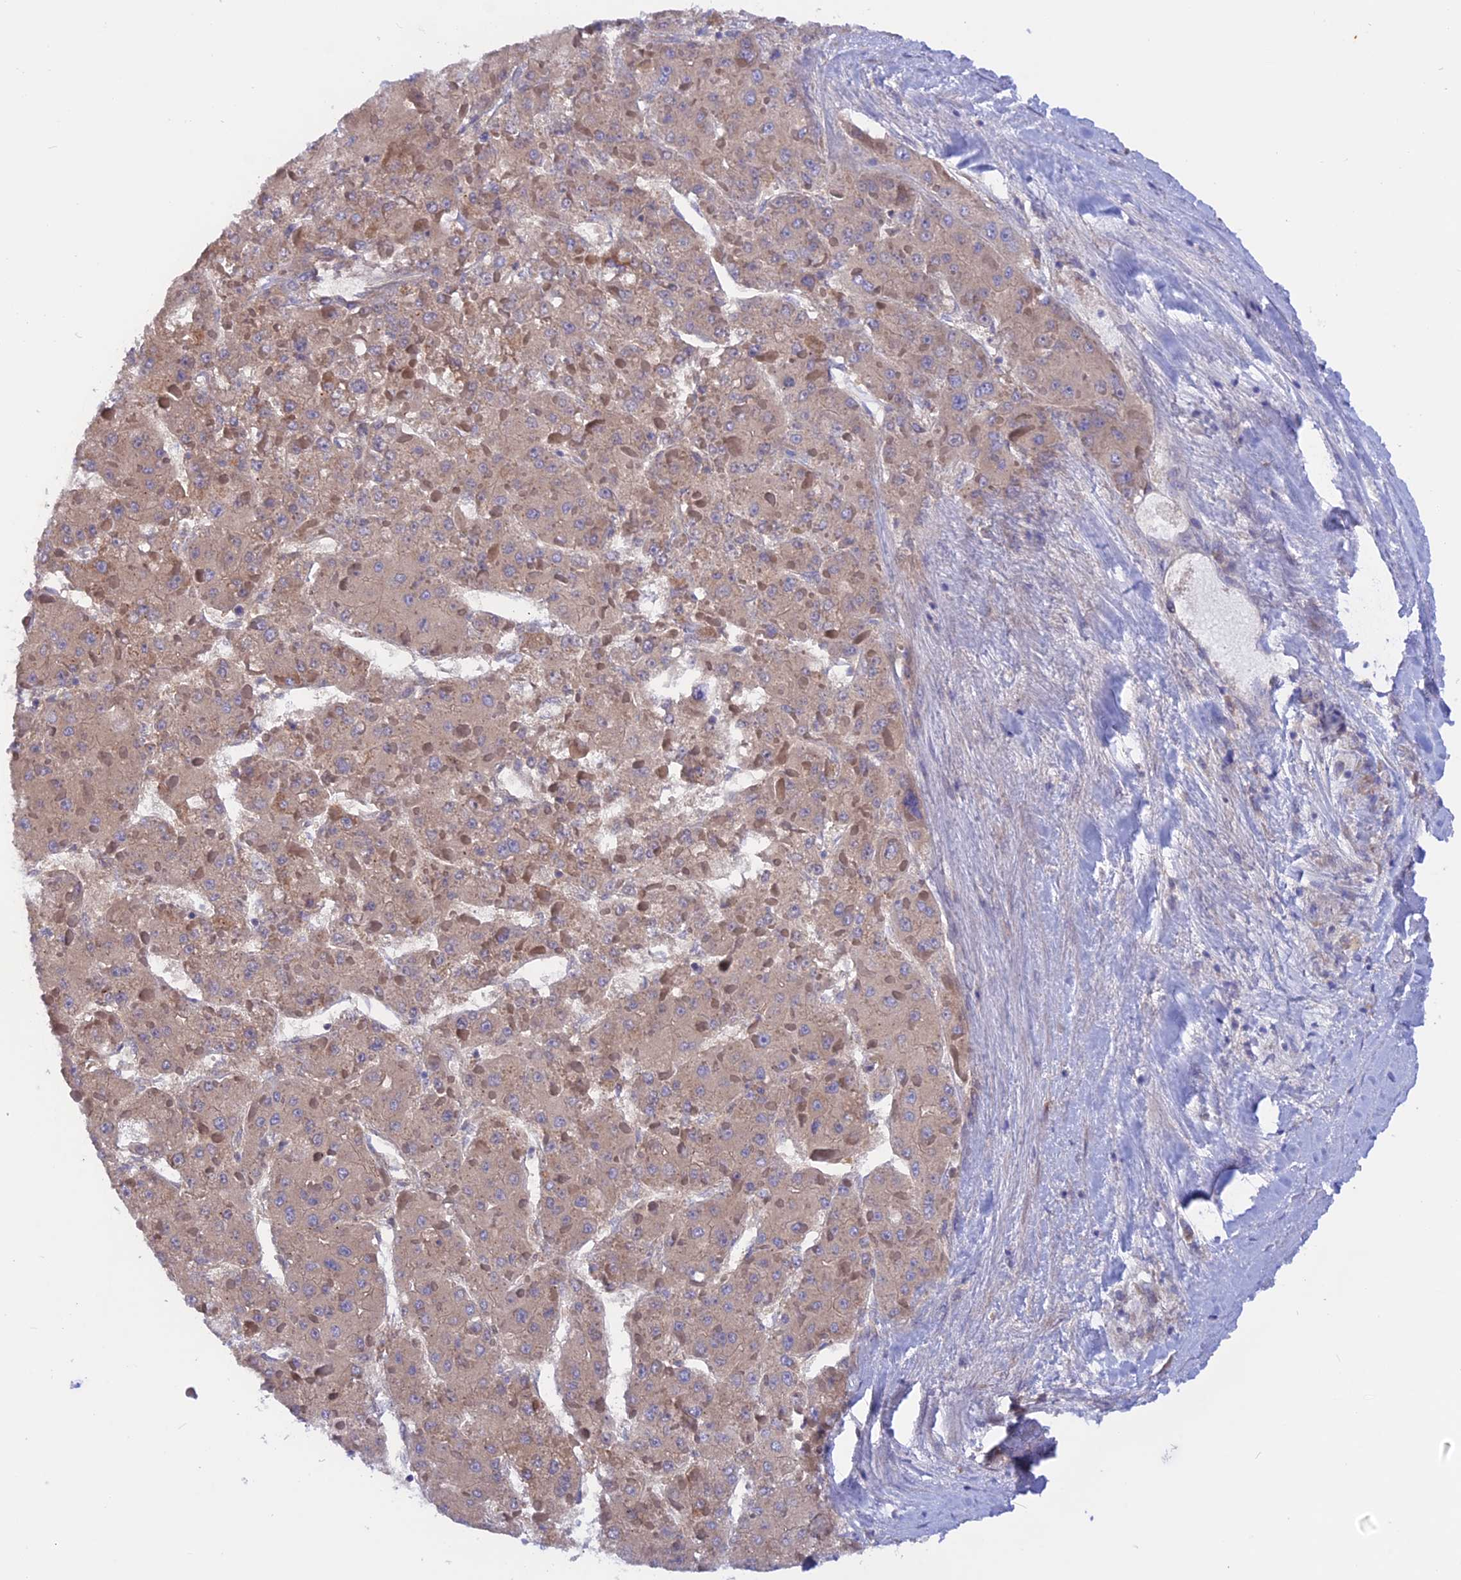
{"staining": {"intensity": "weak", "quantity": "25%-75%", "location": "cytoplasmic/membranous"}, "tissue": "liver cancer", "cell_type": "Tumor cells", "image_type": "cancer", "snomed": [{"axis": "morphology", "description": "Carcinoma, Hepatocellular, NOS"}, {"axis": "topography", "description": "Liver"}], "caption": "Weak cytoplasmic/membranous staining is identified in about 25%-75% of tumor cells in liver cancer.", "gene": "HYCC1", "patient": {"sex": "female", "age": 73}}